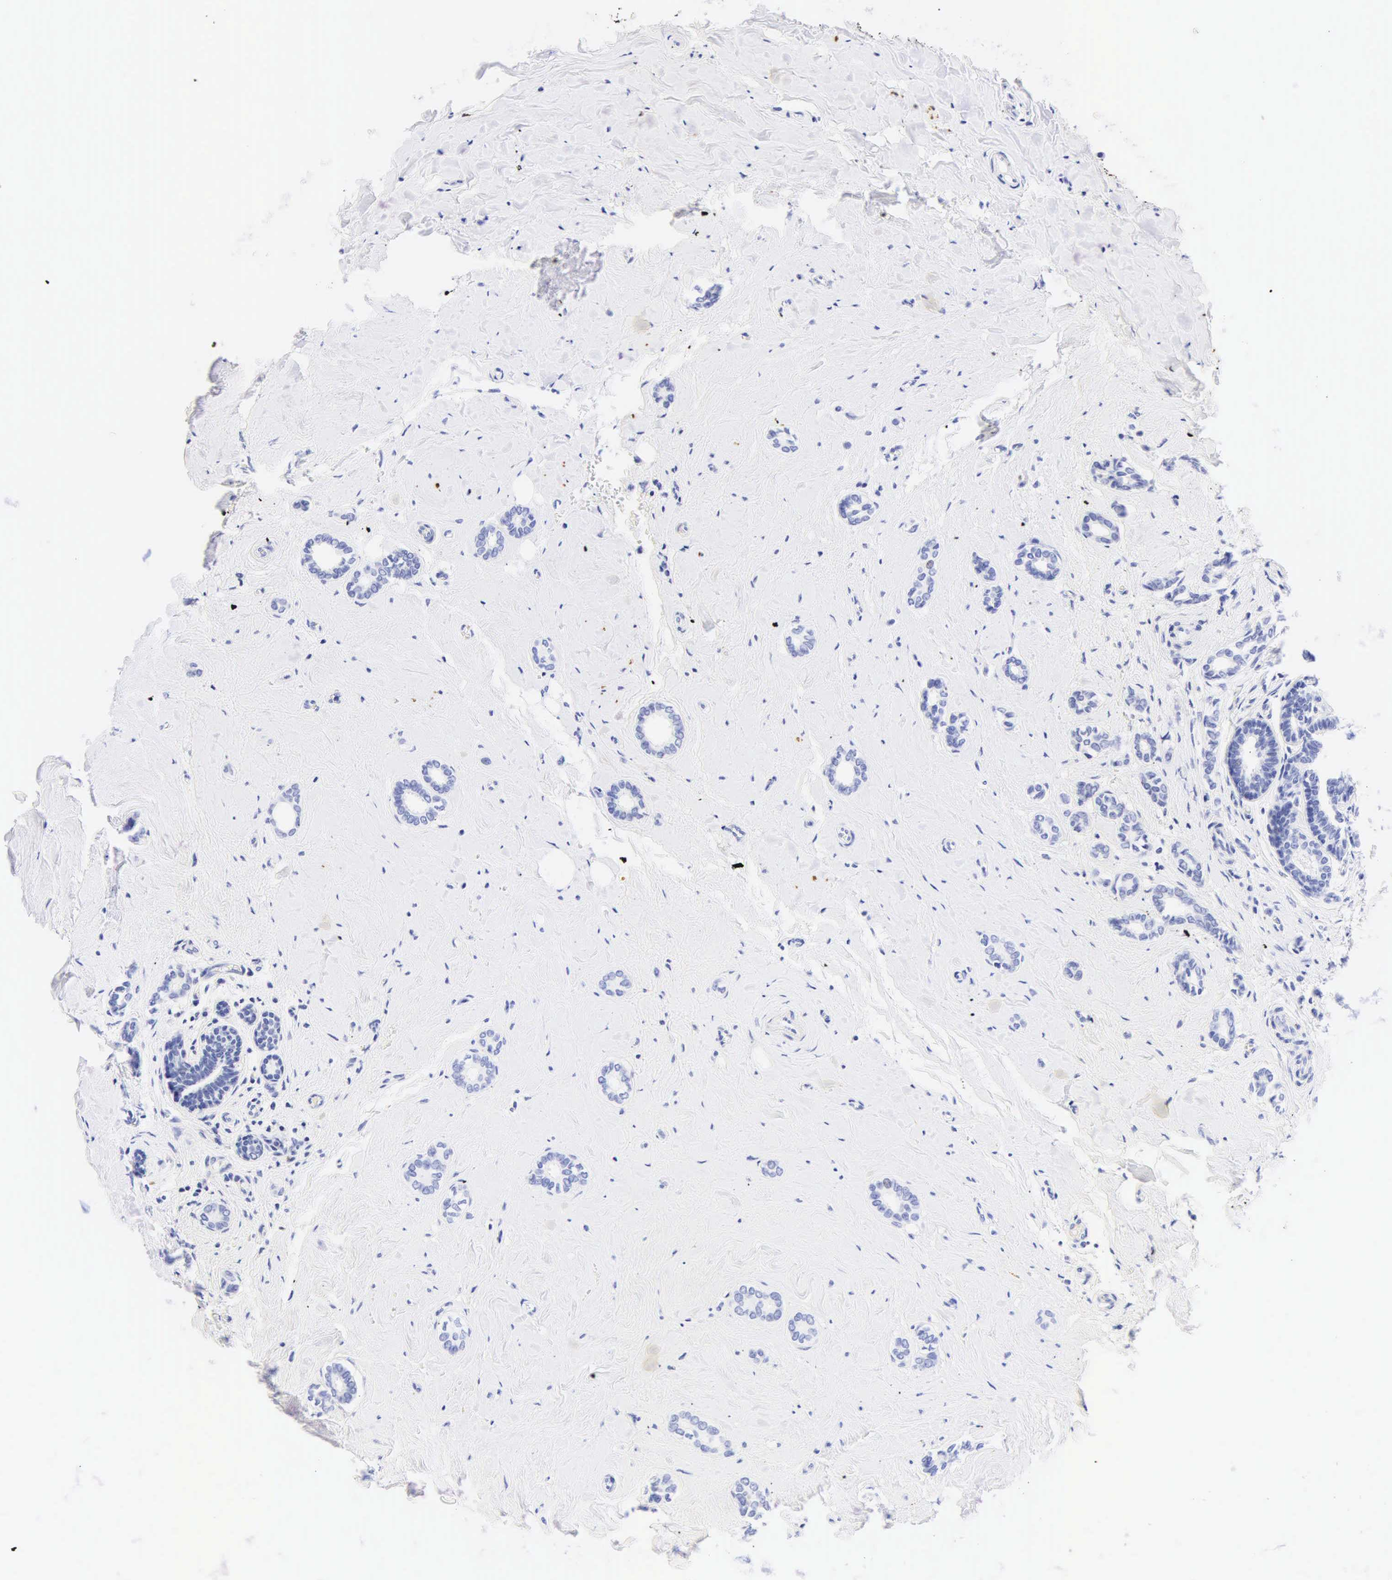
{"staining": {"intensity": "negative", "quantity": "none", "location": "none"}, "tissue": "breast cancer", "cell_type": "Tumor cells", "image_type": "cancer", "snomed": [{"axis": "morphology", "description": "Duct carcinoma"}, {"axis": "topography", "description": "Breast"}], "caption": "Immunohistochemical staining of human breast intraductal carcinoma demonstrates no significant positivity in tumor cells.", "gene": "DES", "patient": {"sex": "female", "age": 50}}